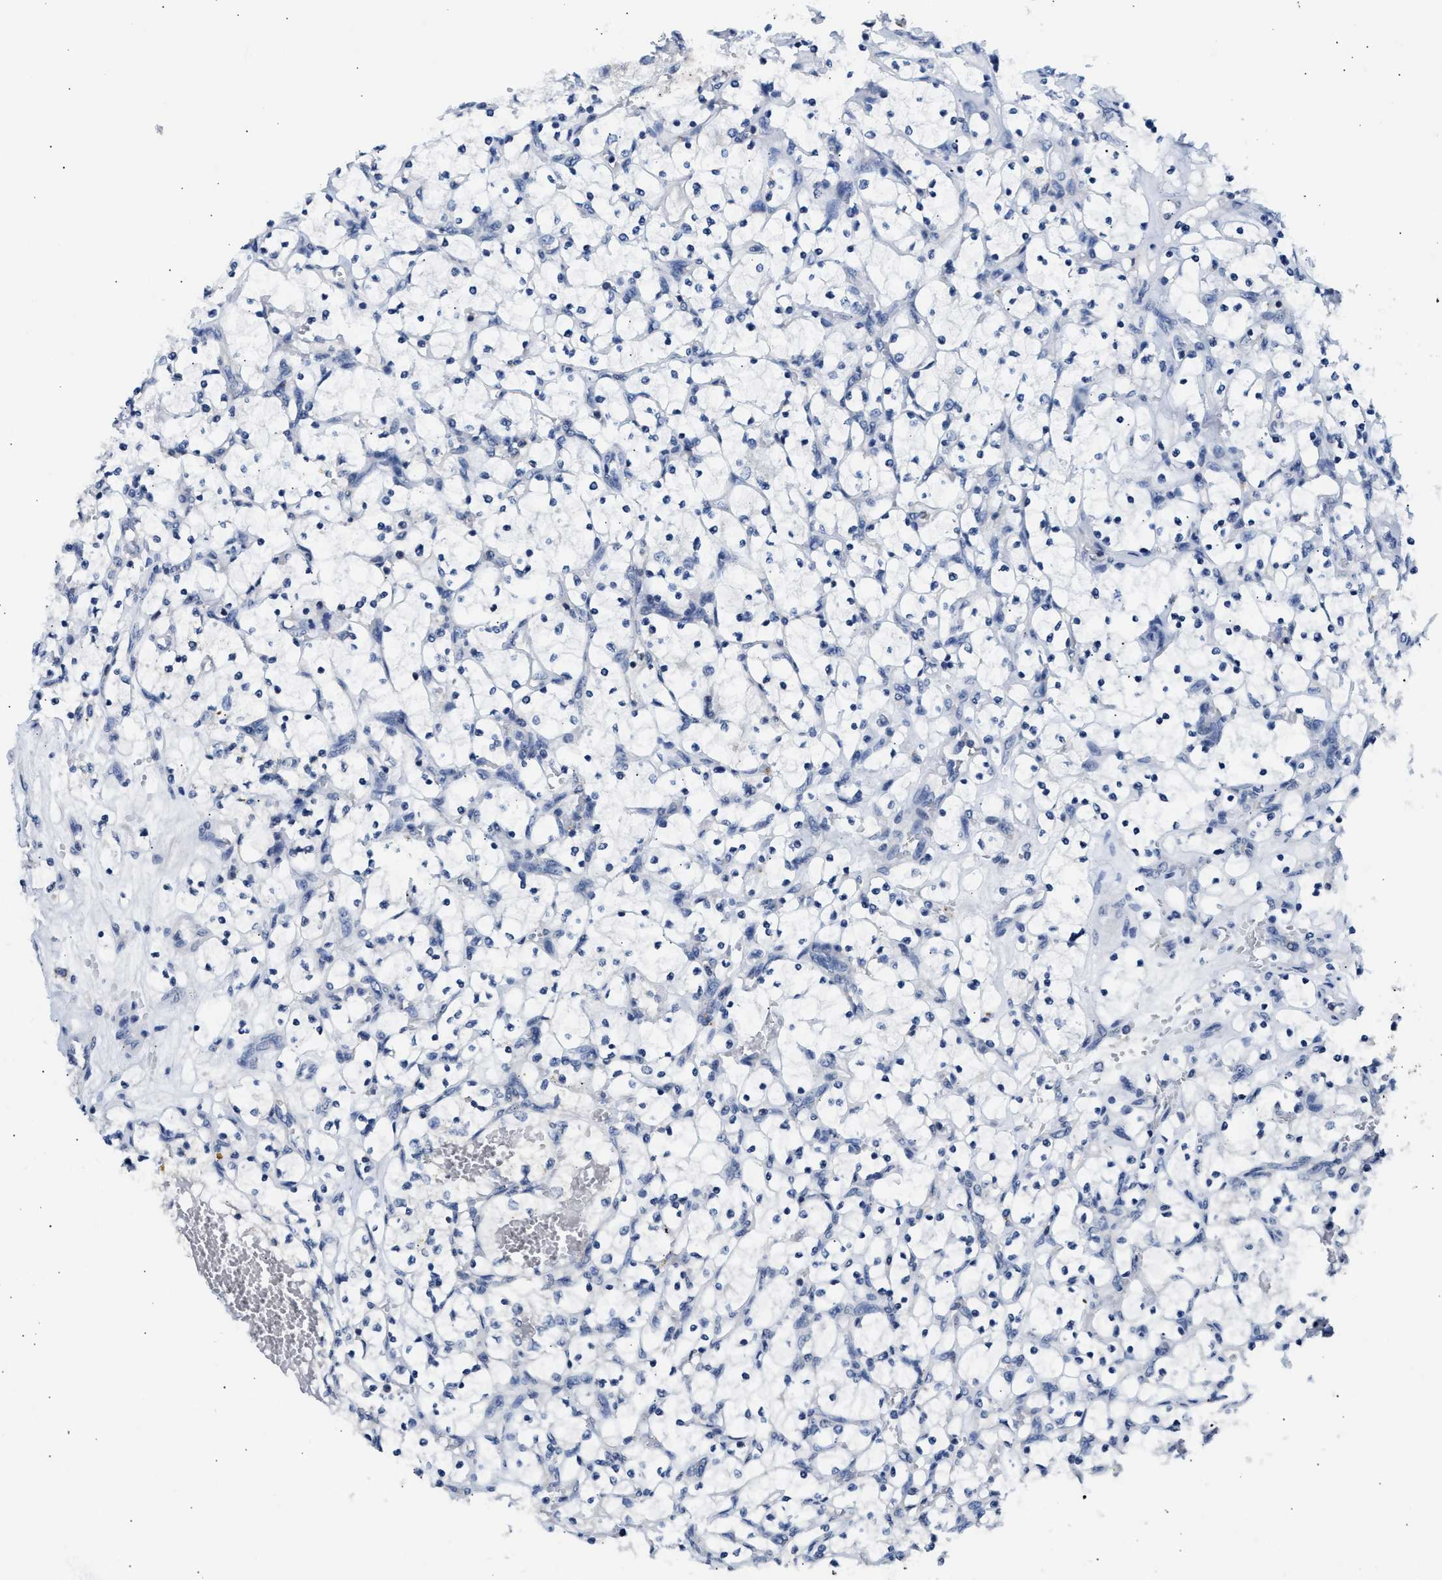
{"staining": {"intensity": "negative", "quantity": "none", "location": "none"}, "tissue": "renal cancer", "cell_type": "Tumor cells", "image_type": "cancer", "snomed": [{"axis": "morphology", "description": "Adenocarcinoma, NOS"}, {"axis": "topography", "description": "Kidney"}], "caption": "Tumor cells are negative for protein expression in human renal cancer (adenocarcinoma).", "gene": "PPM1L", "patient": {"sex": "female", "age": 69}}